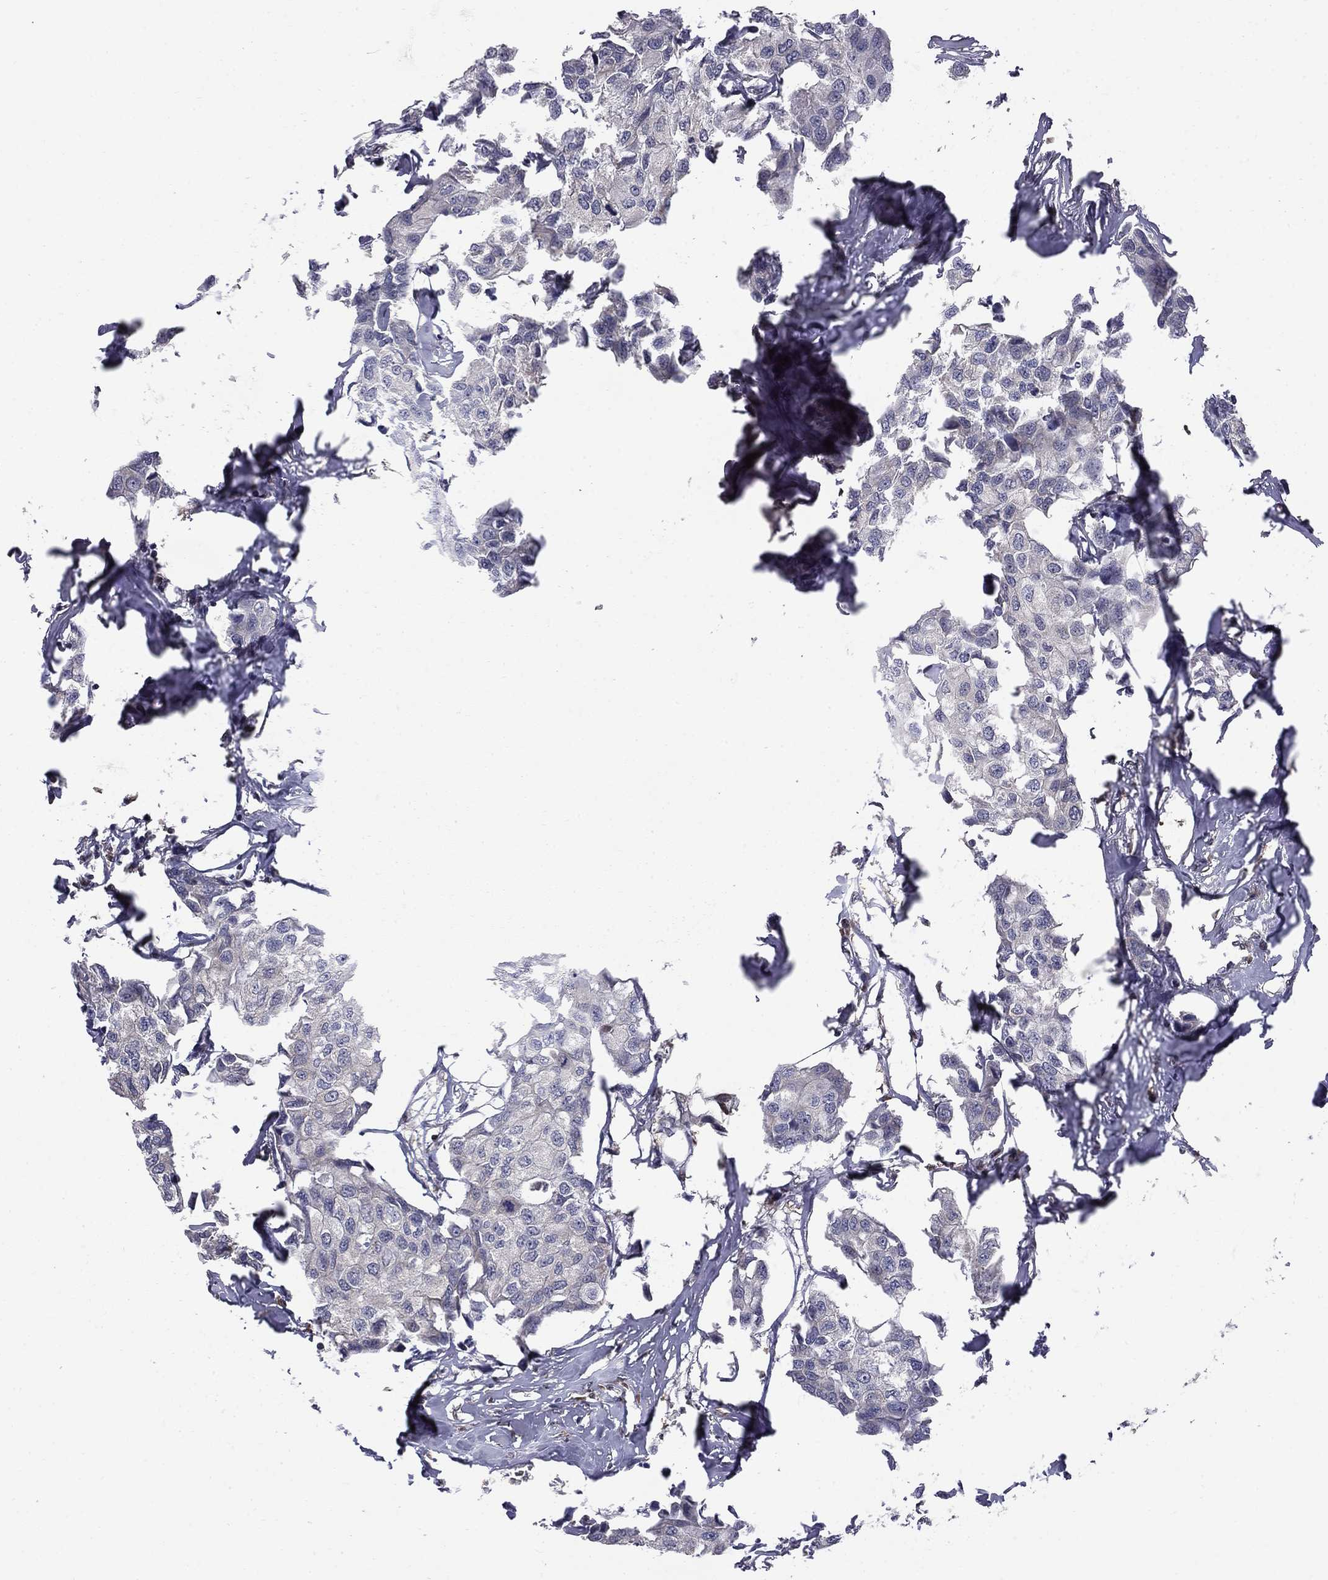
{"staining": {"intensity": "negative", "quantity": "none", "location": "none"}, "tissue": "breast cancer", "cell_type": "Tumor cells", "image_type": "cancer", "snomed": [{"axis": "morphology", "description": "Duct carcinoma"}, {"axis": "topography", "description": "Breast"}], "caption": "Immunohistochemical staining of human breast infiltrating ductal carcinoma displays no significant expression in tumor cells. (DAB immunohistochemistry visualized using brightfield microscopy, high magnification).", "gene": "HSPB2", "patient": {"sex": "female", "age": 80}}